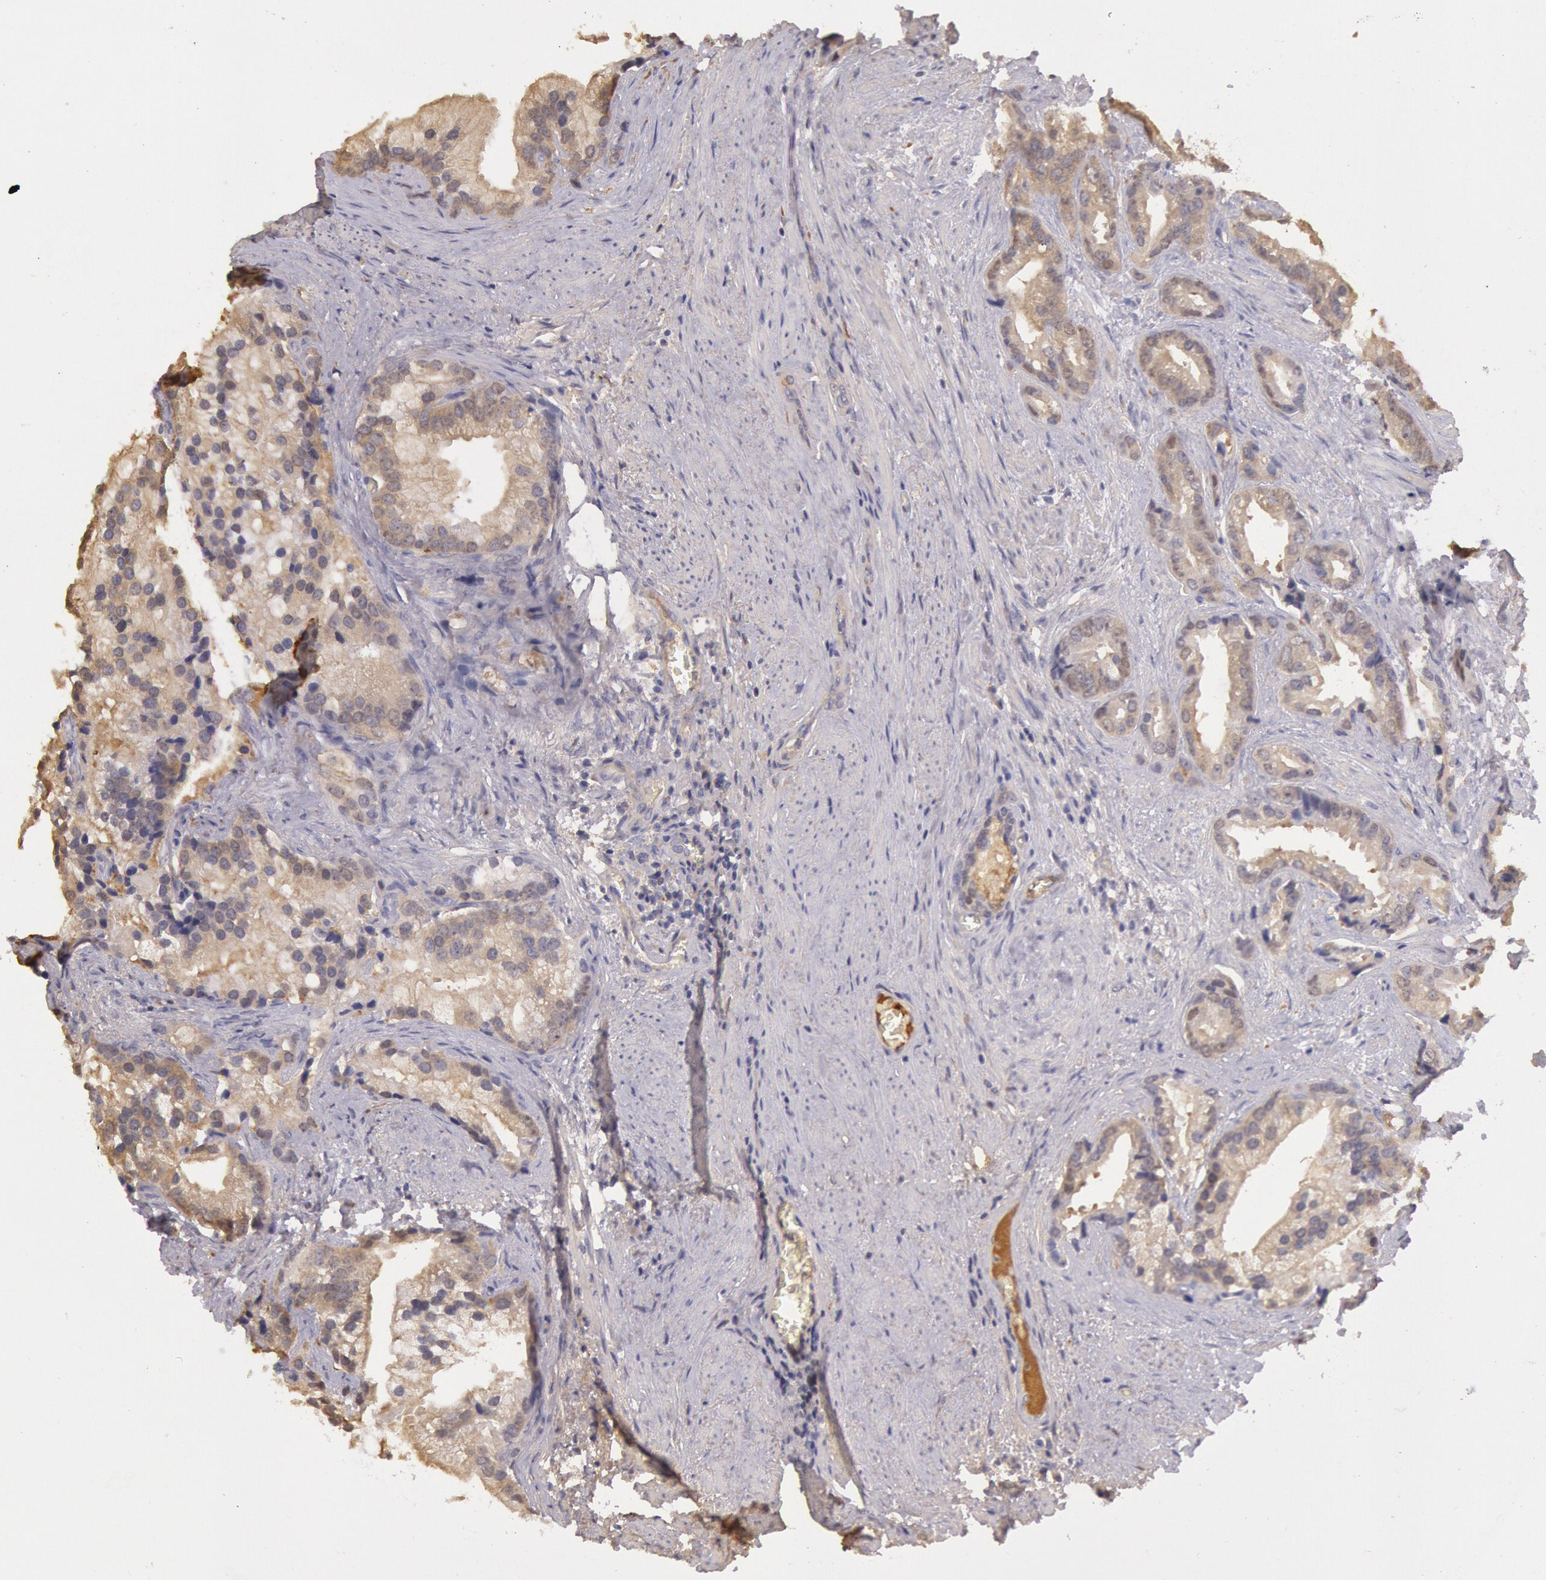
{"staining": {"intensity": "negative", "quantity": "none", "location": "none"}, "tissue": "prostate cancer", "cell_type": "Tumor cells", "image_type": "cancer", "snomed": [{"axis": "morphology", "description": "Adenocarcinoma, Low grade"}, {"axis": "topography", "description": "Prostate"}], "caption": "Immunohistochemical staining of prostate low-grade adenocarcinoma demonstrates no significant positivity in tumor cells.", "gene": "C1R", "patient": {"sex": "male", "age": 71}}